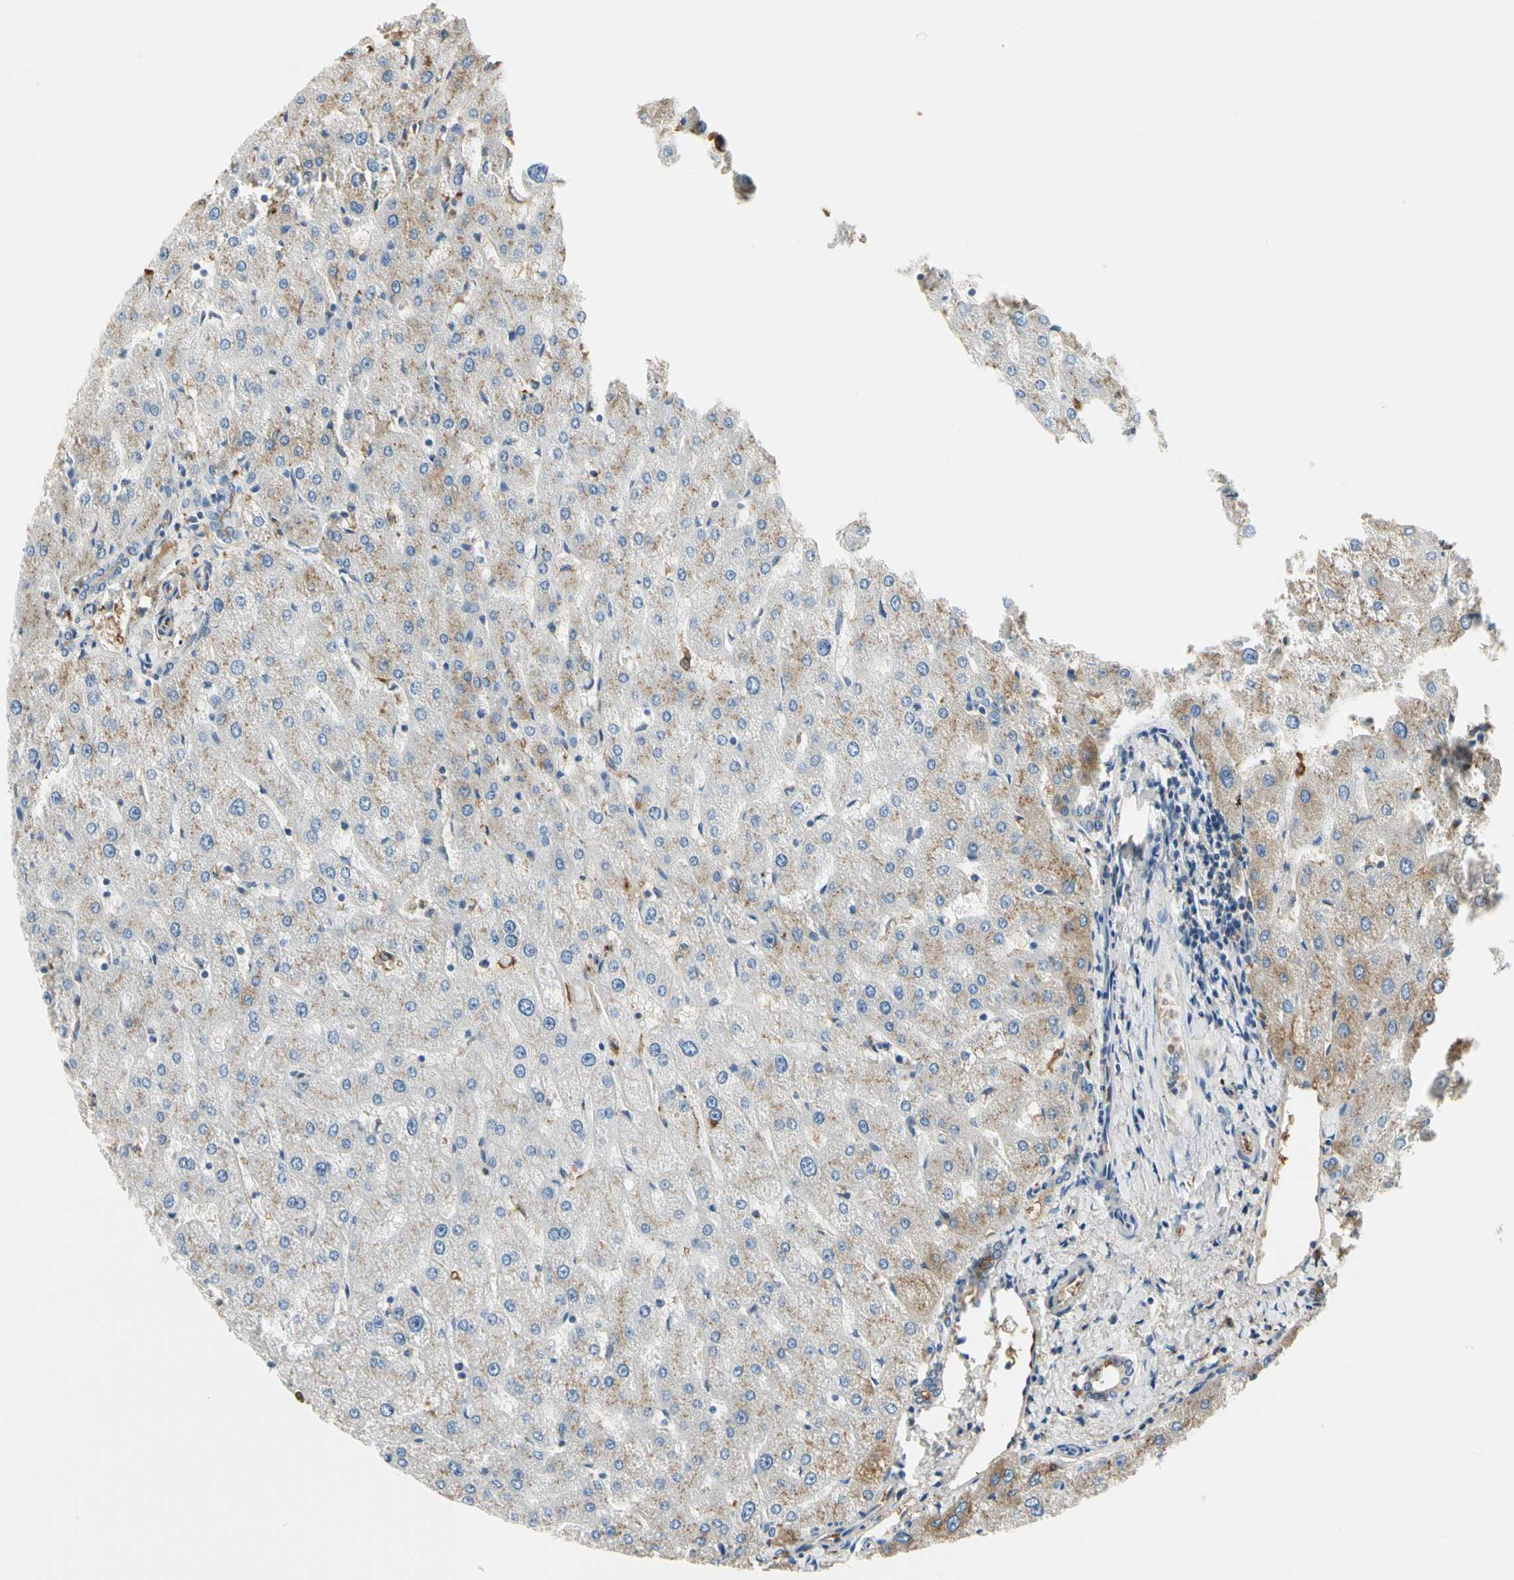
{"staining": {"intensity": "weak", "quantity": ">75%", "location": "cytoplasmic/membranous"}, "tissue": "liver", "cell_type": "Cholangiocytes", "image_type": "normal", "snomed": [{"axis": "morphology", "description": "Normal tissue, NOS"}, {"axis": "topography", "description": "Liver"}], "caption": "The photomicrograph exhibits staining of normal liver, revealing weak cytoplasmic/membranous protein staining (brown color) within cholangiocytes. The staining was performed using DAB (3,3'-diaminobenzidine), with brown indicating positive protein expression. Nuclei are stained blue with hematoxylin.", "gene": "LAMB3", "patient": {"sex": "male", "age": 67}}